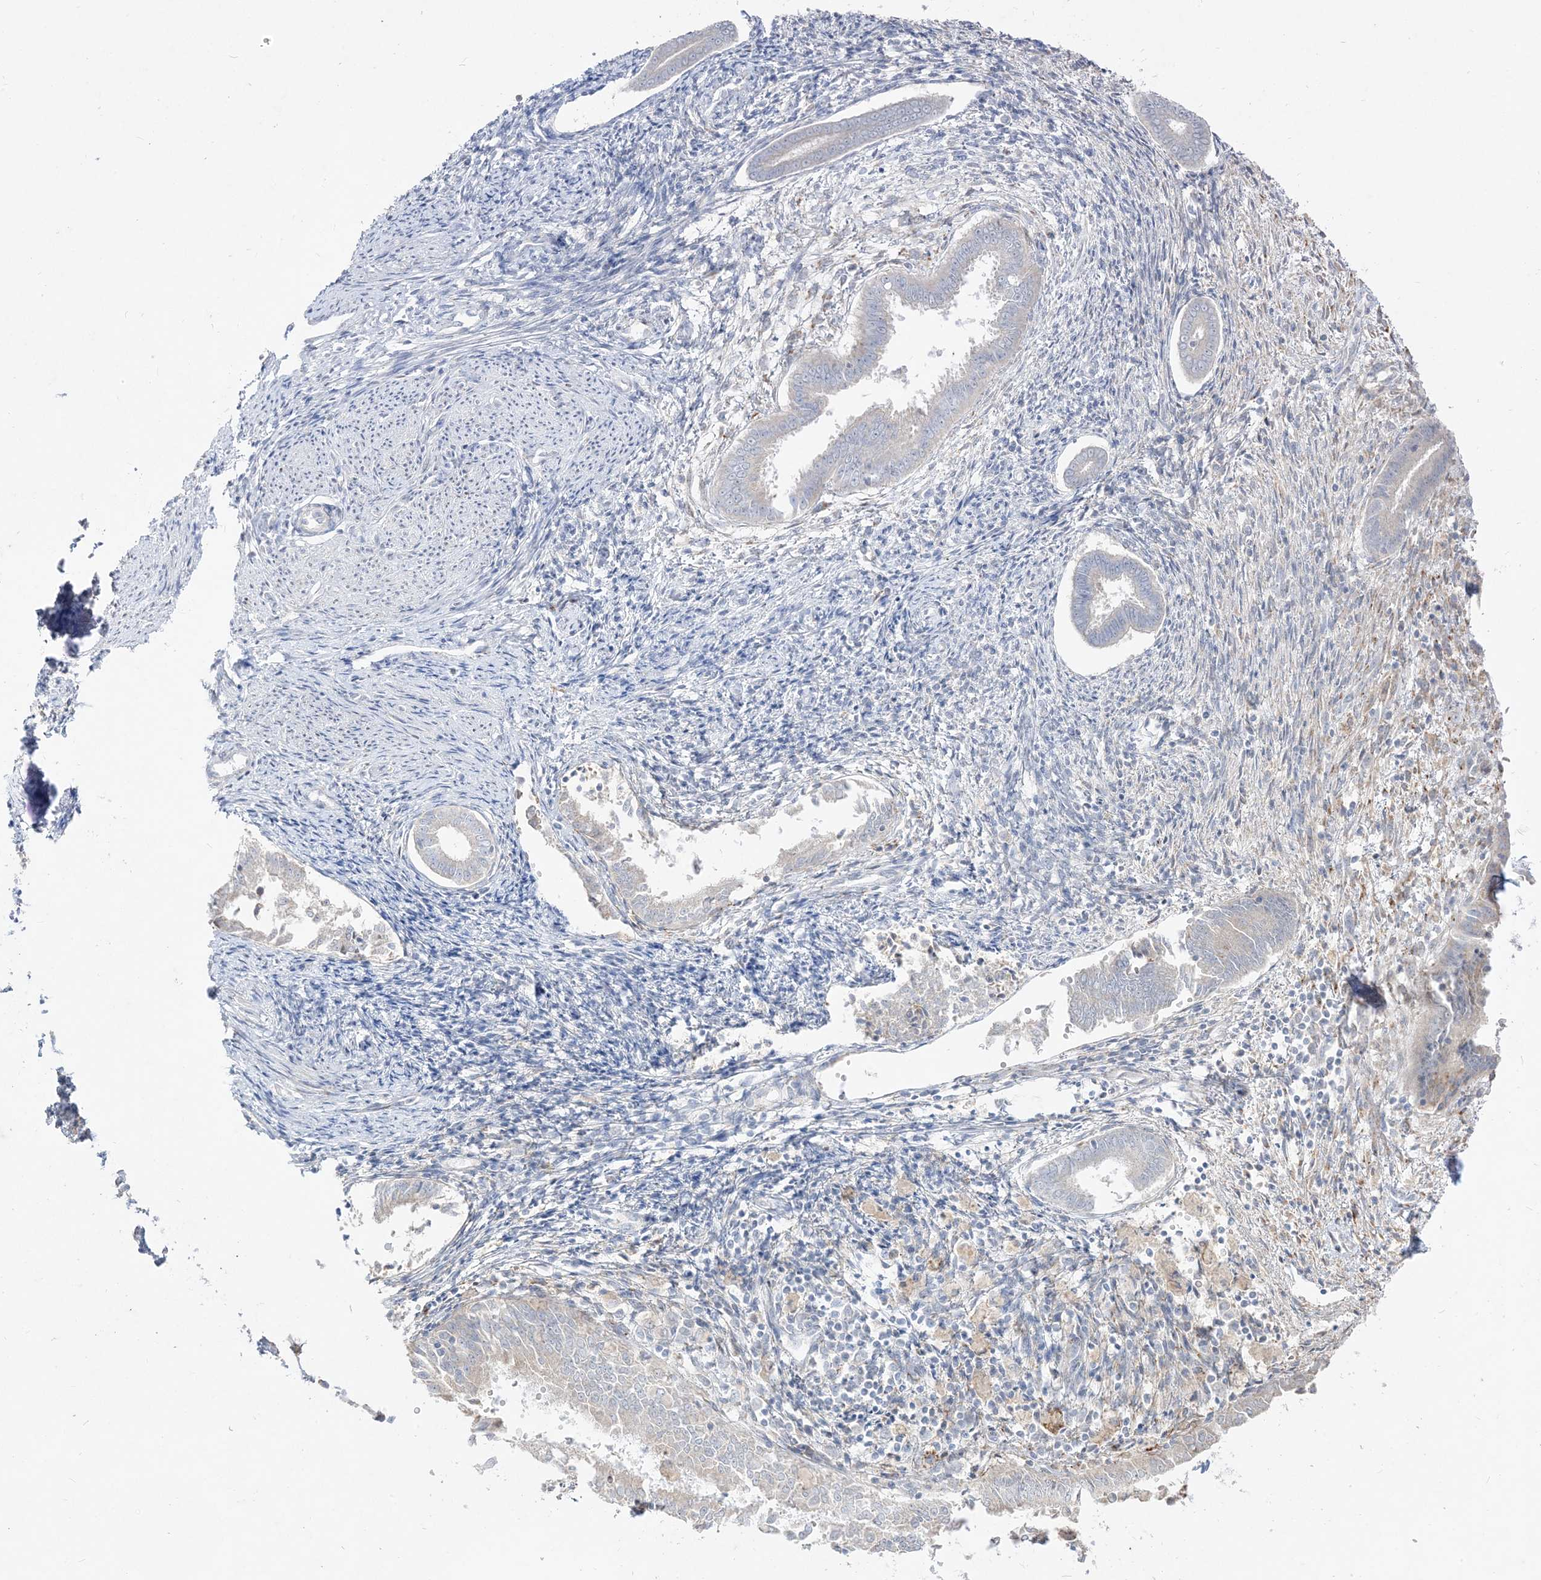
{"staining": {"intensity": "negative", "quantity": "none", "location": "none"}, "tissue": "endometrium", "cell_type": "Cells in endometrial stroma", "image_type": "normal", "snomed": [{"axis": "morphology", "description": "Normal tissue, NOS"}, {"axis": "topography", "description": "Endometrium"}], "caption": "The histopathology image demonstrates no staining of cells in endometrial stroma in unremarkable endometrium.", "gene": "LOXL3", "patient": {"sex": "female", "age": 56}}